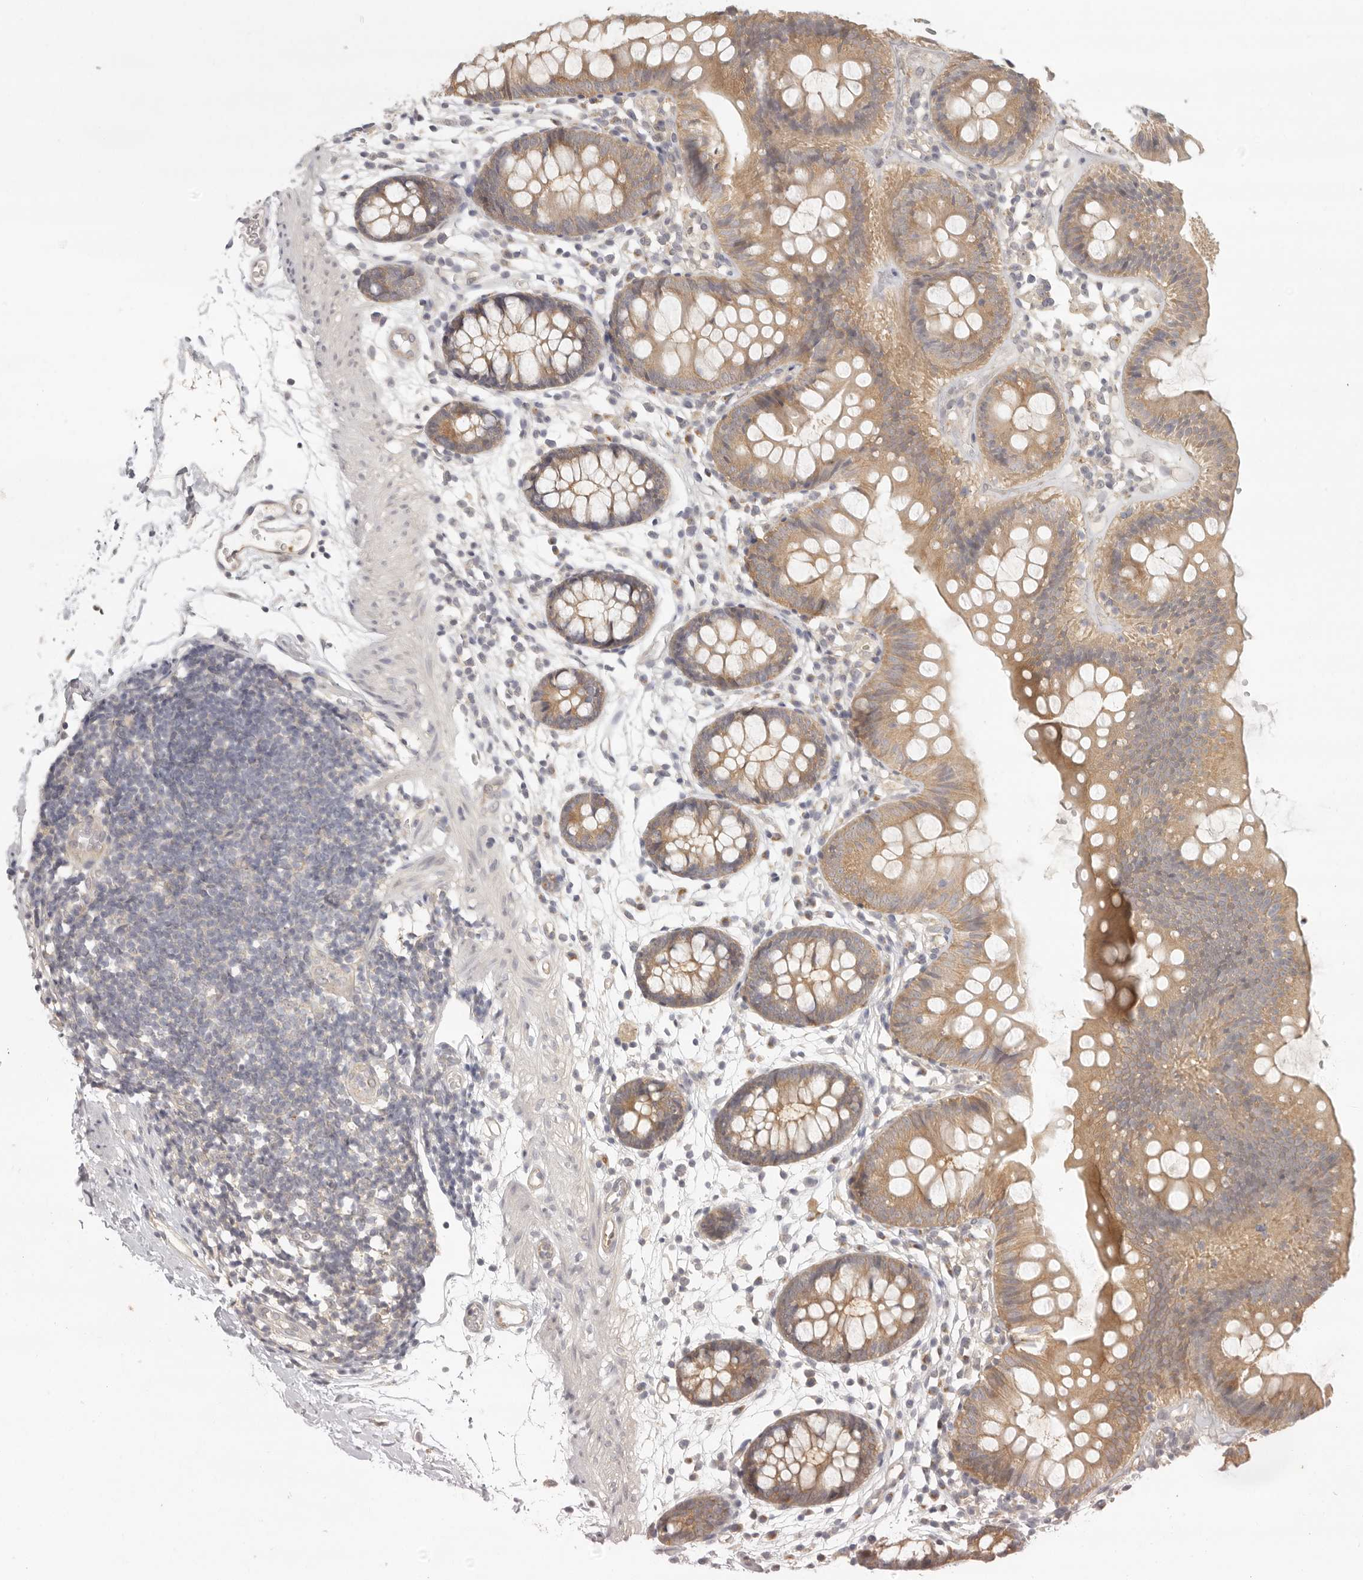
{"staining": {"intensity": "moderate", "quantity": ">75%", "location": "cytoplasmic/membranous"}, "tissue": "colon", "cell_type": "Endothelial cells", "image_type": "normal", "snomed": [{"axis": "morphology", "description": "Normal tissue, NOS"}, {"axis": "topography", "description": "Colon"}], "caption": "Brown immunohistochemical staining in normal colon exhibits moderate cytoplasmic/membranous staining in about >75% of endothelial cells.", "gene": "AHDC1", "patient": {"sex": "male", "age": 56}}